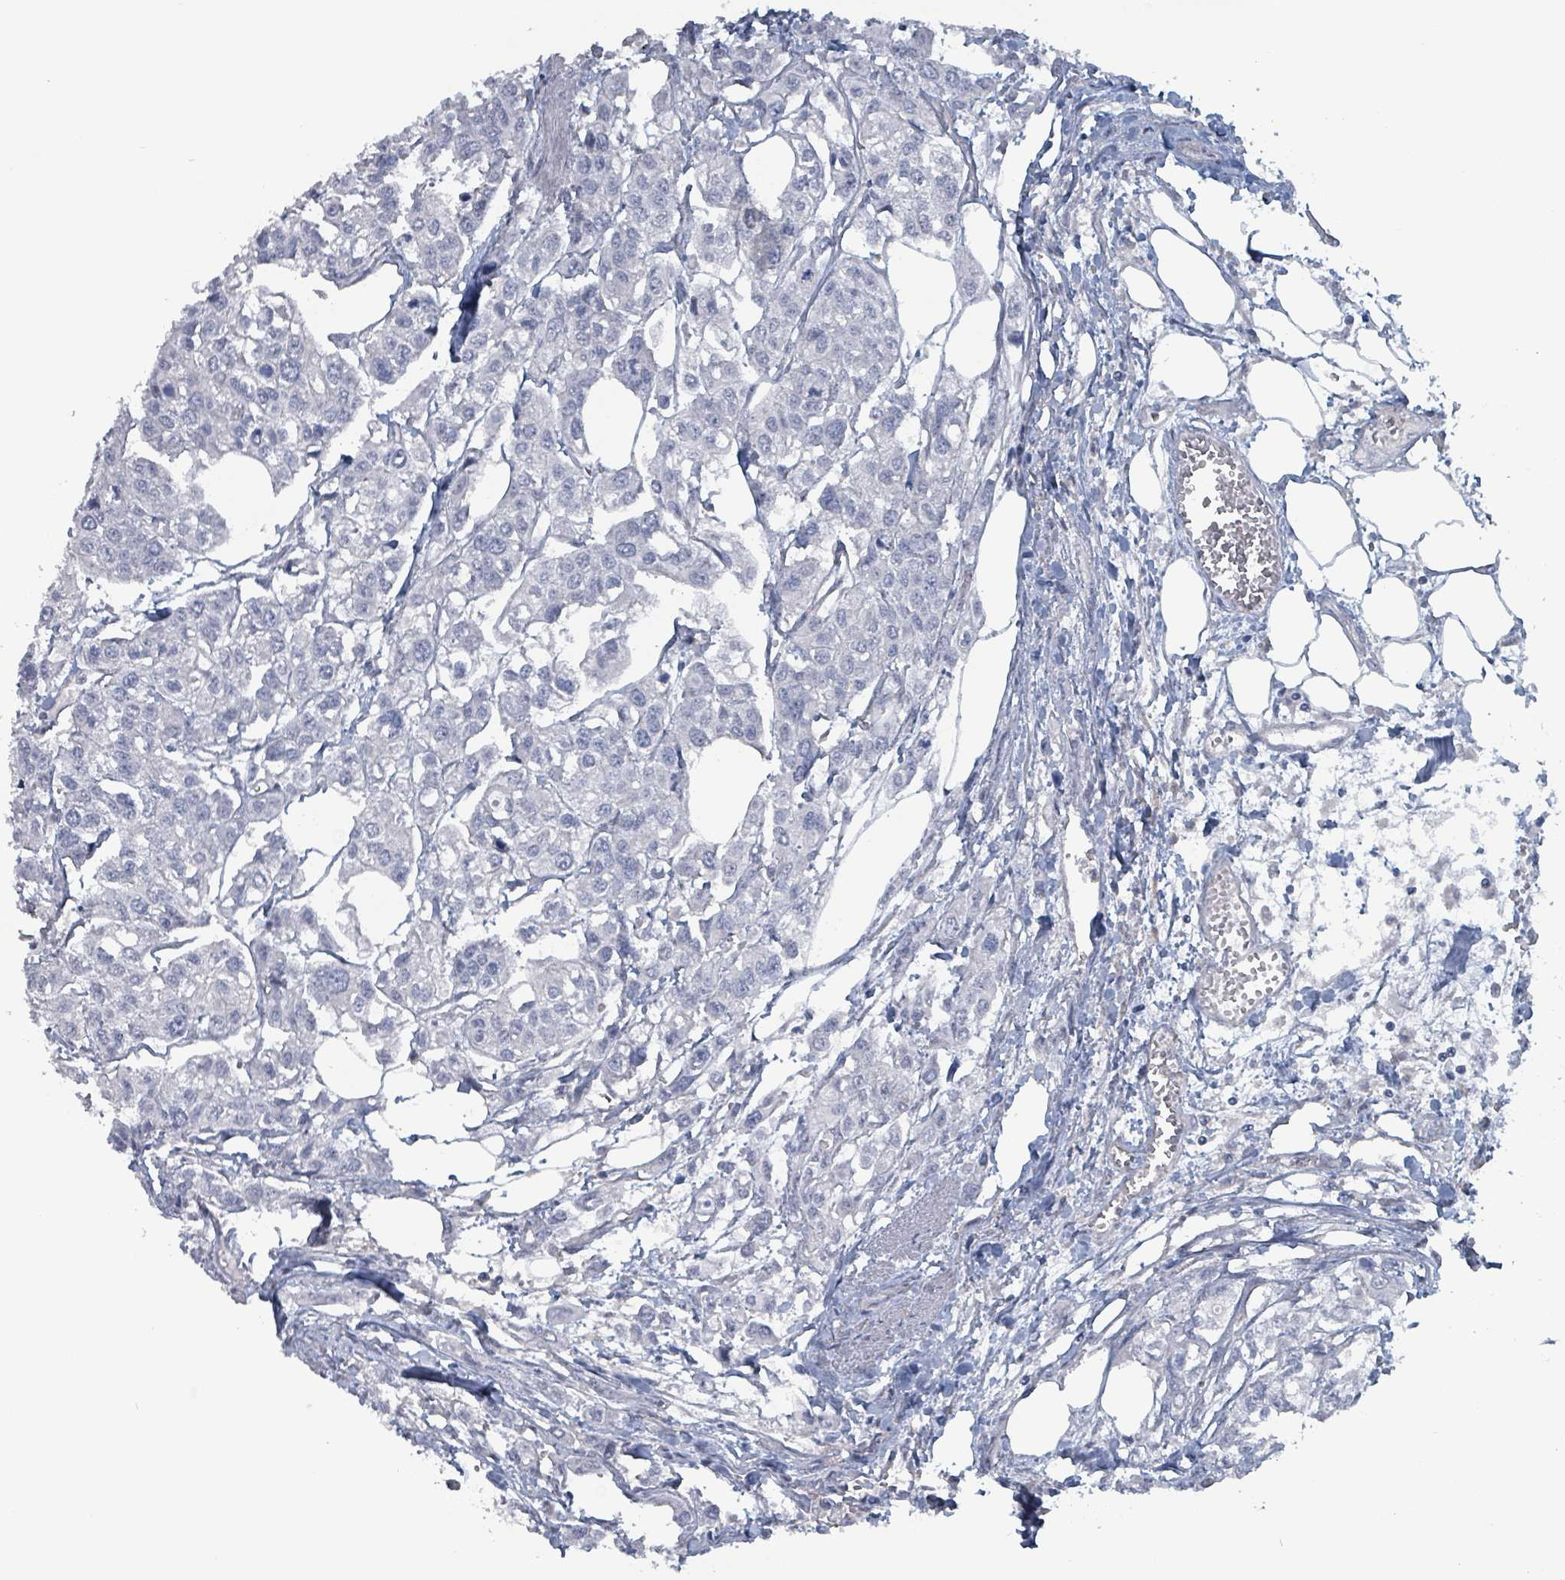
{"staining": {"intensity": "negative", "quantity": "none", "location": "none"}, "tissue": "urothelial cancer", "cell_type": "Tumor cells", "image_type": "cancer", "snomed": [{"axis": "morphology", "description": "Urothelial carcinoma, High grade"}, {"axis": "topography", "description": "Urinary bladder"}], "caption": "Tumor cells are negative for brown protein staining in high-grade urothelial carcinoma.", "gene": "TAAR5", "patient": {"sex": "male", "age": 67}}